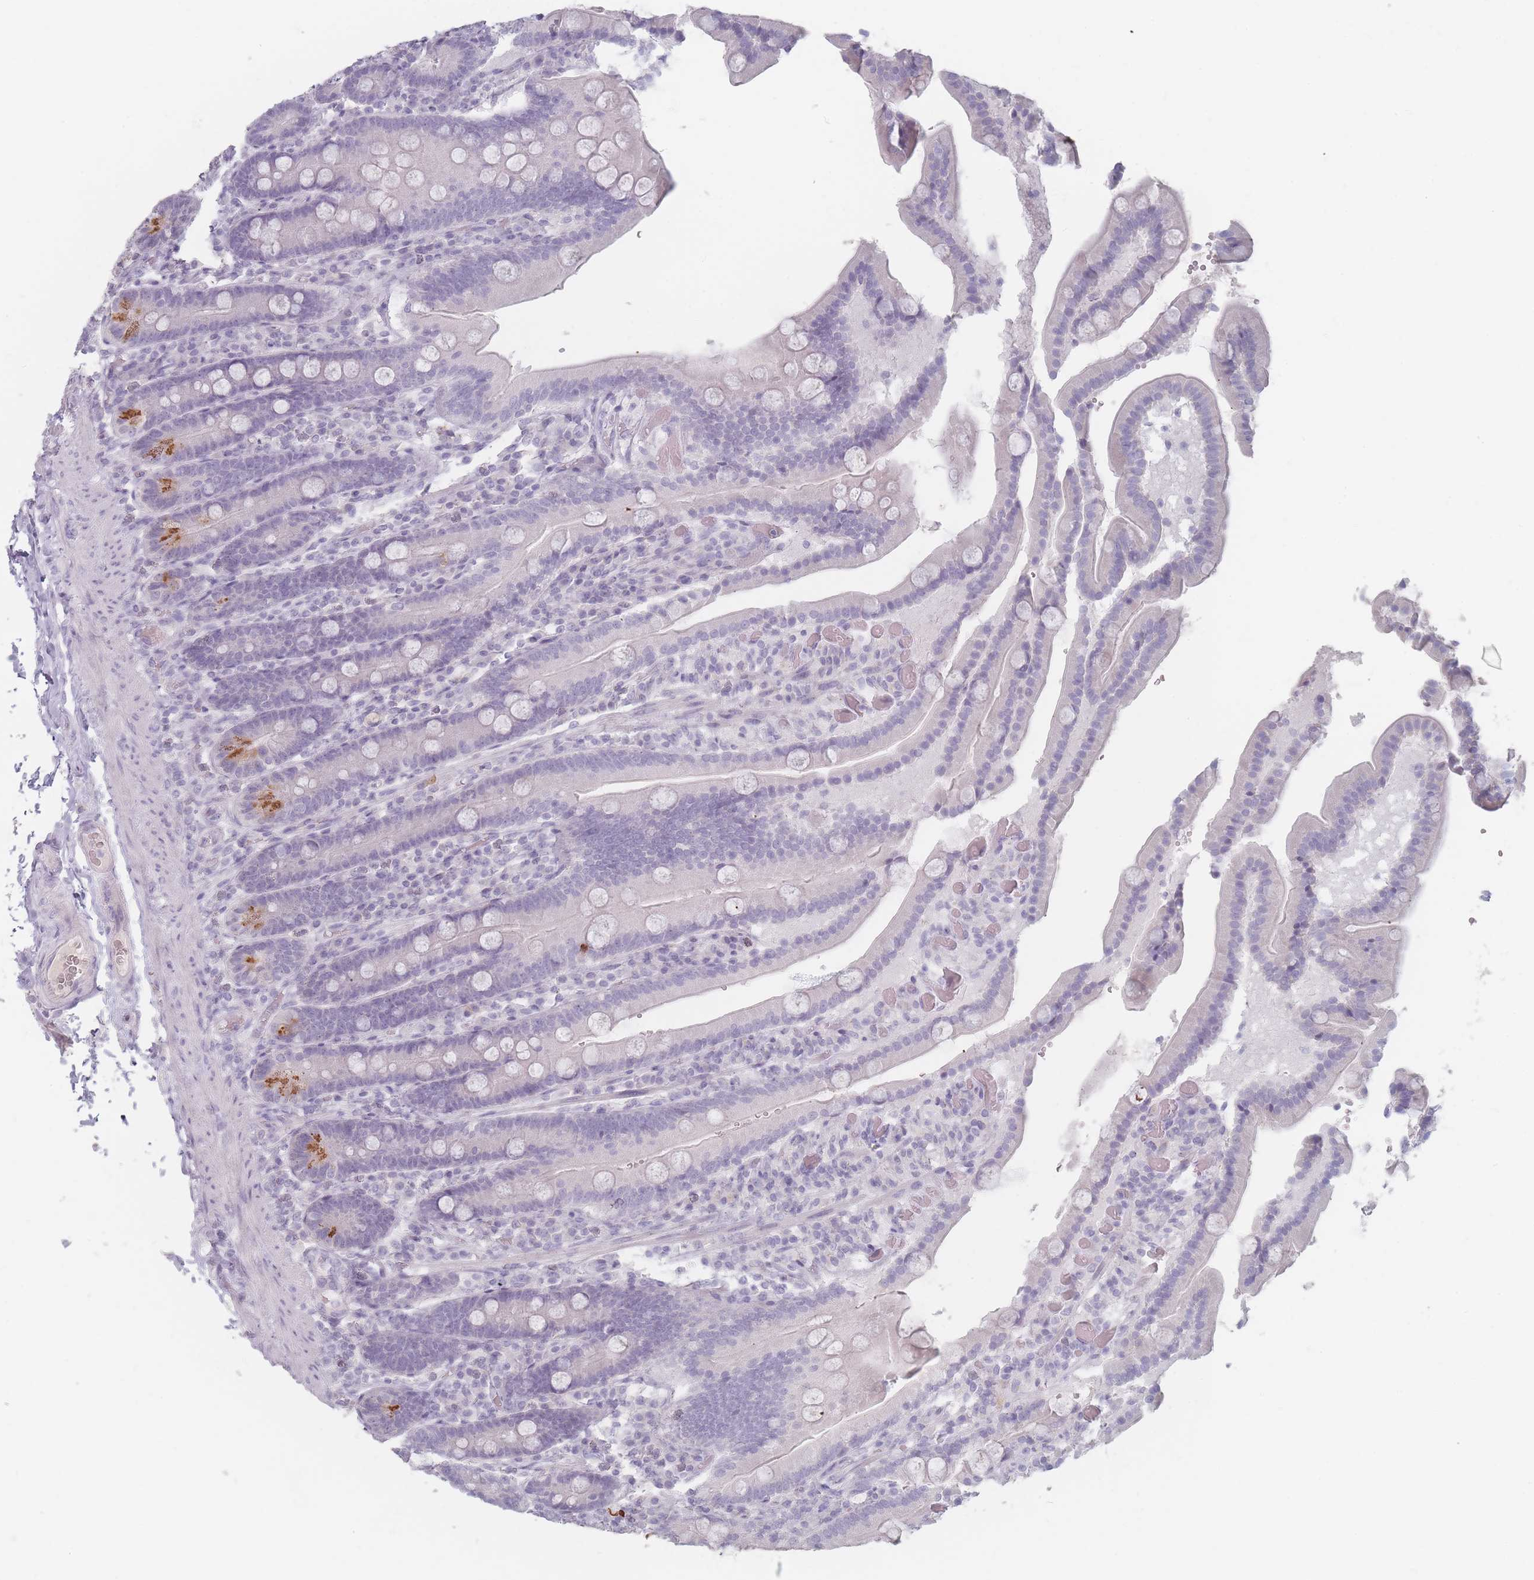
{"staining": {"intensity": "strong", "quantity": "<25%", "location": "cytoplasmic/membranous"}, "tissue": "duodenum", "cell_type": "Glandular cells", "image_type": "normal", "snomed": [{"axis": "morphology", "description": "Normal tissue, NOS"}, {"axis": "topography", "description": "Duodenum"}], "caption": "This image demonstrates normal duodenum stained with immunohistochemistry to label a protein in brown. The cytoplasmic/membranous of glandular cells show strong positivity for the protein. Nuclei are counter-stained blue.", "gene": "HELZ2", "patient": {"sex": "female", "age": 62}}